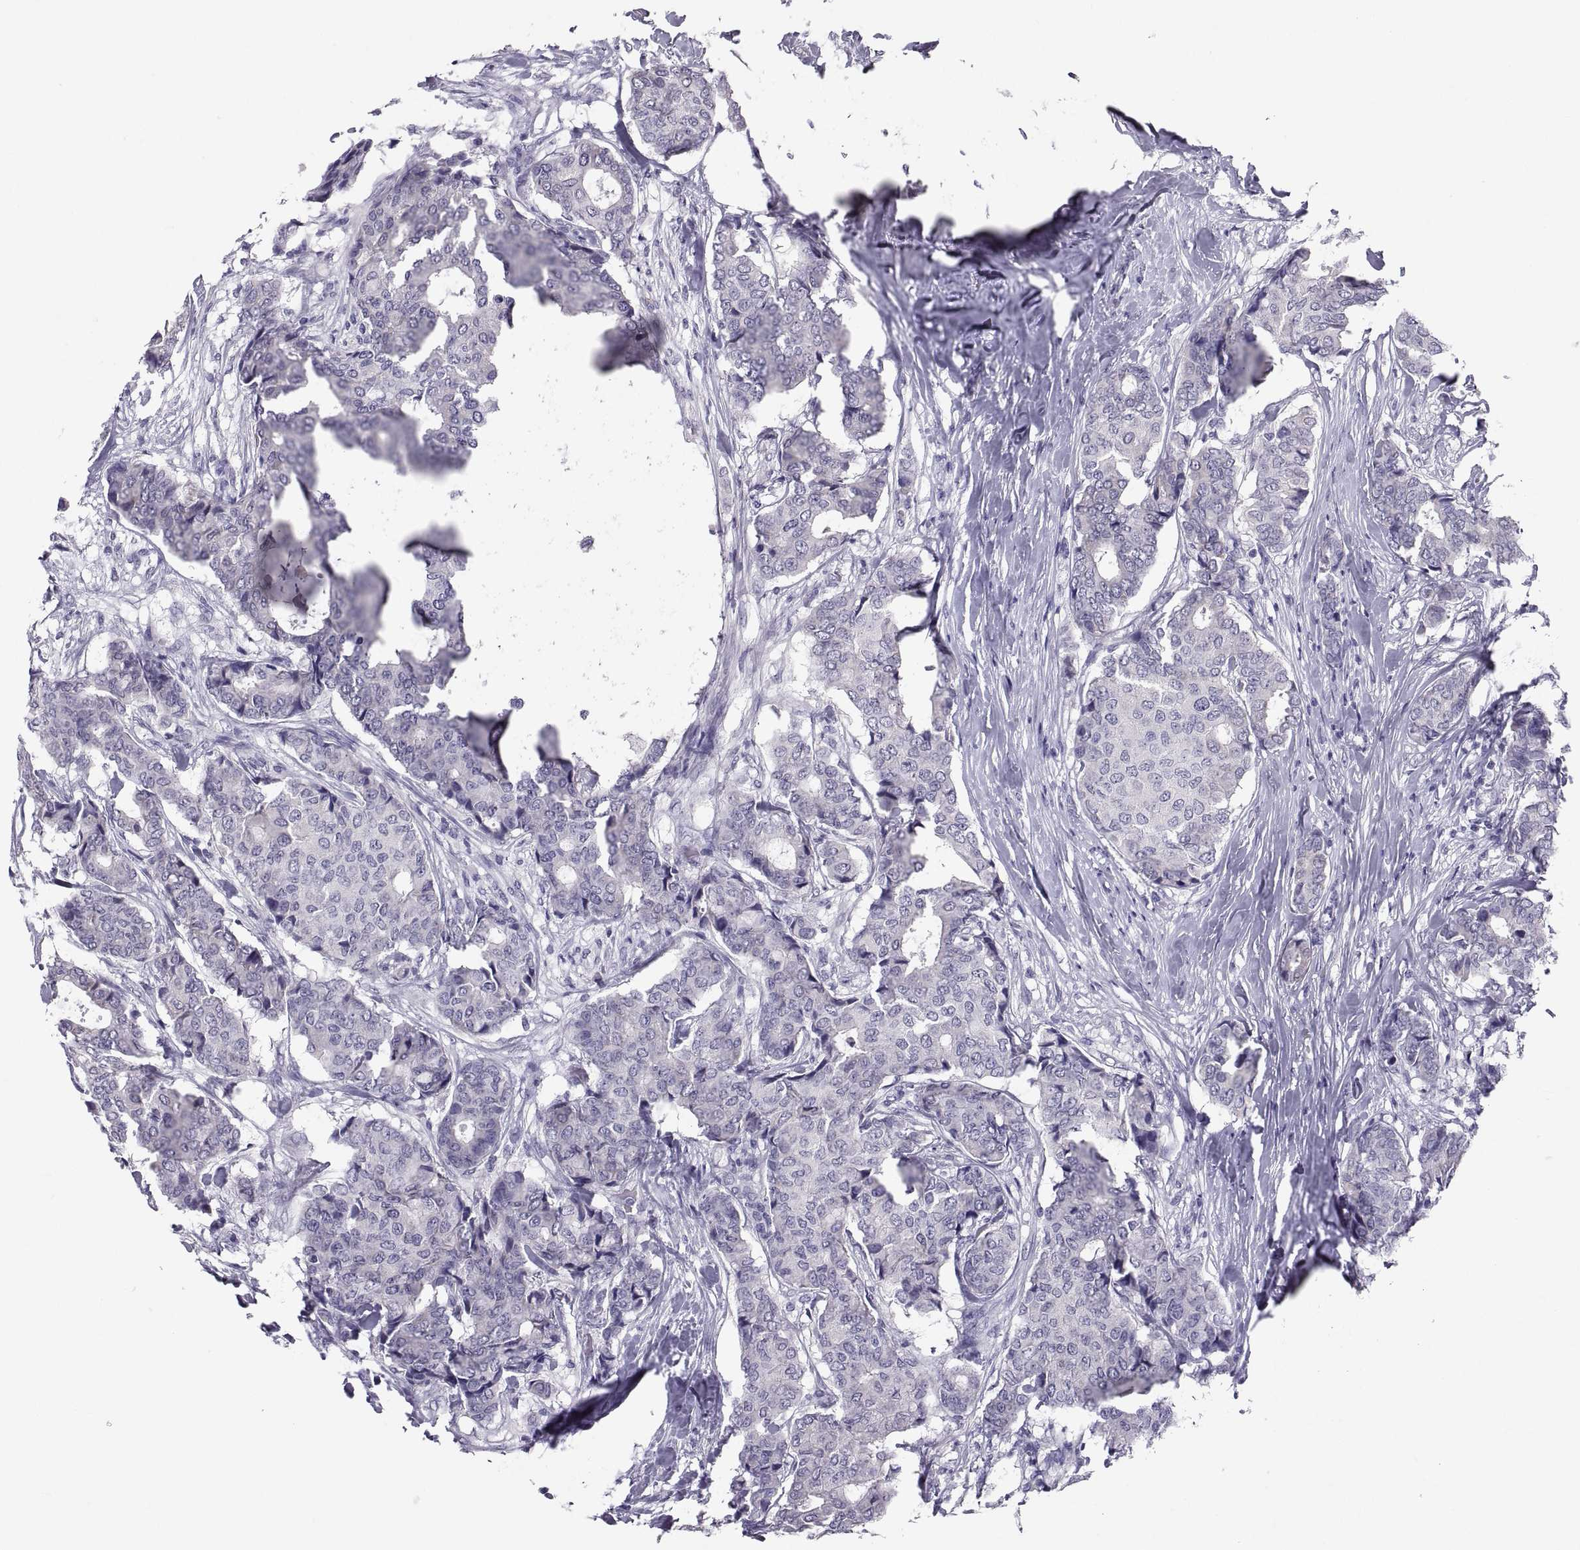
{"staining": {"intensity": "negative", "quantity": "none", "location": "none"}, "tissue": "breast cancer", "cell_type": "Tumor cells", "image_type": "cancer", "snomed": [{"axis": "morphology", "description": "Duct carcinoma"}, {"axis": "topography", "description": "Breast"}], "caption": "IHC micrograph of neoplastic tissue: human intraductal carcinoma (breast) stained with DAB (3,3'-diaminobenzidine) reveals no significant protein staining in tumor cells.", "gene": "IGSF1", "patient": {"sex": "female", "age": 75}}